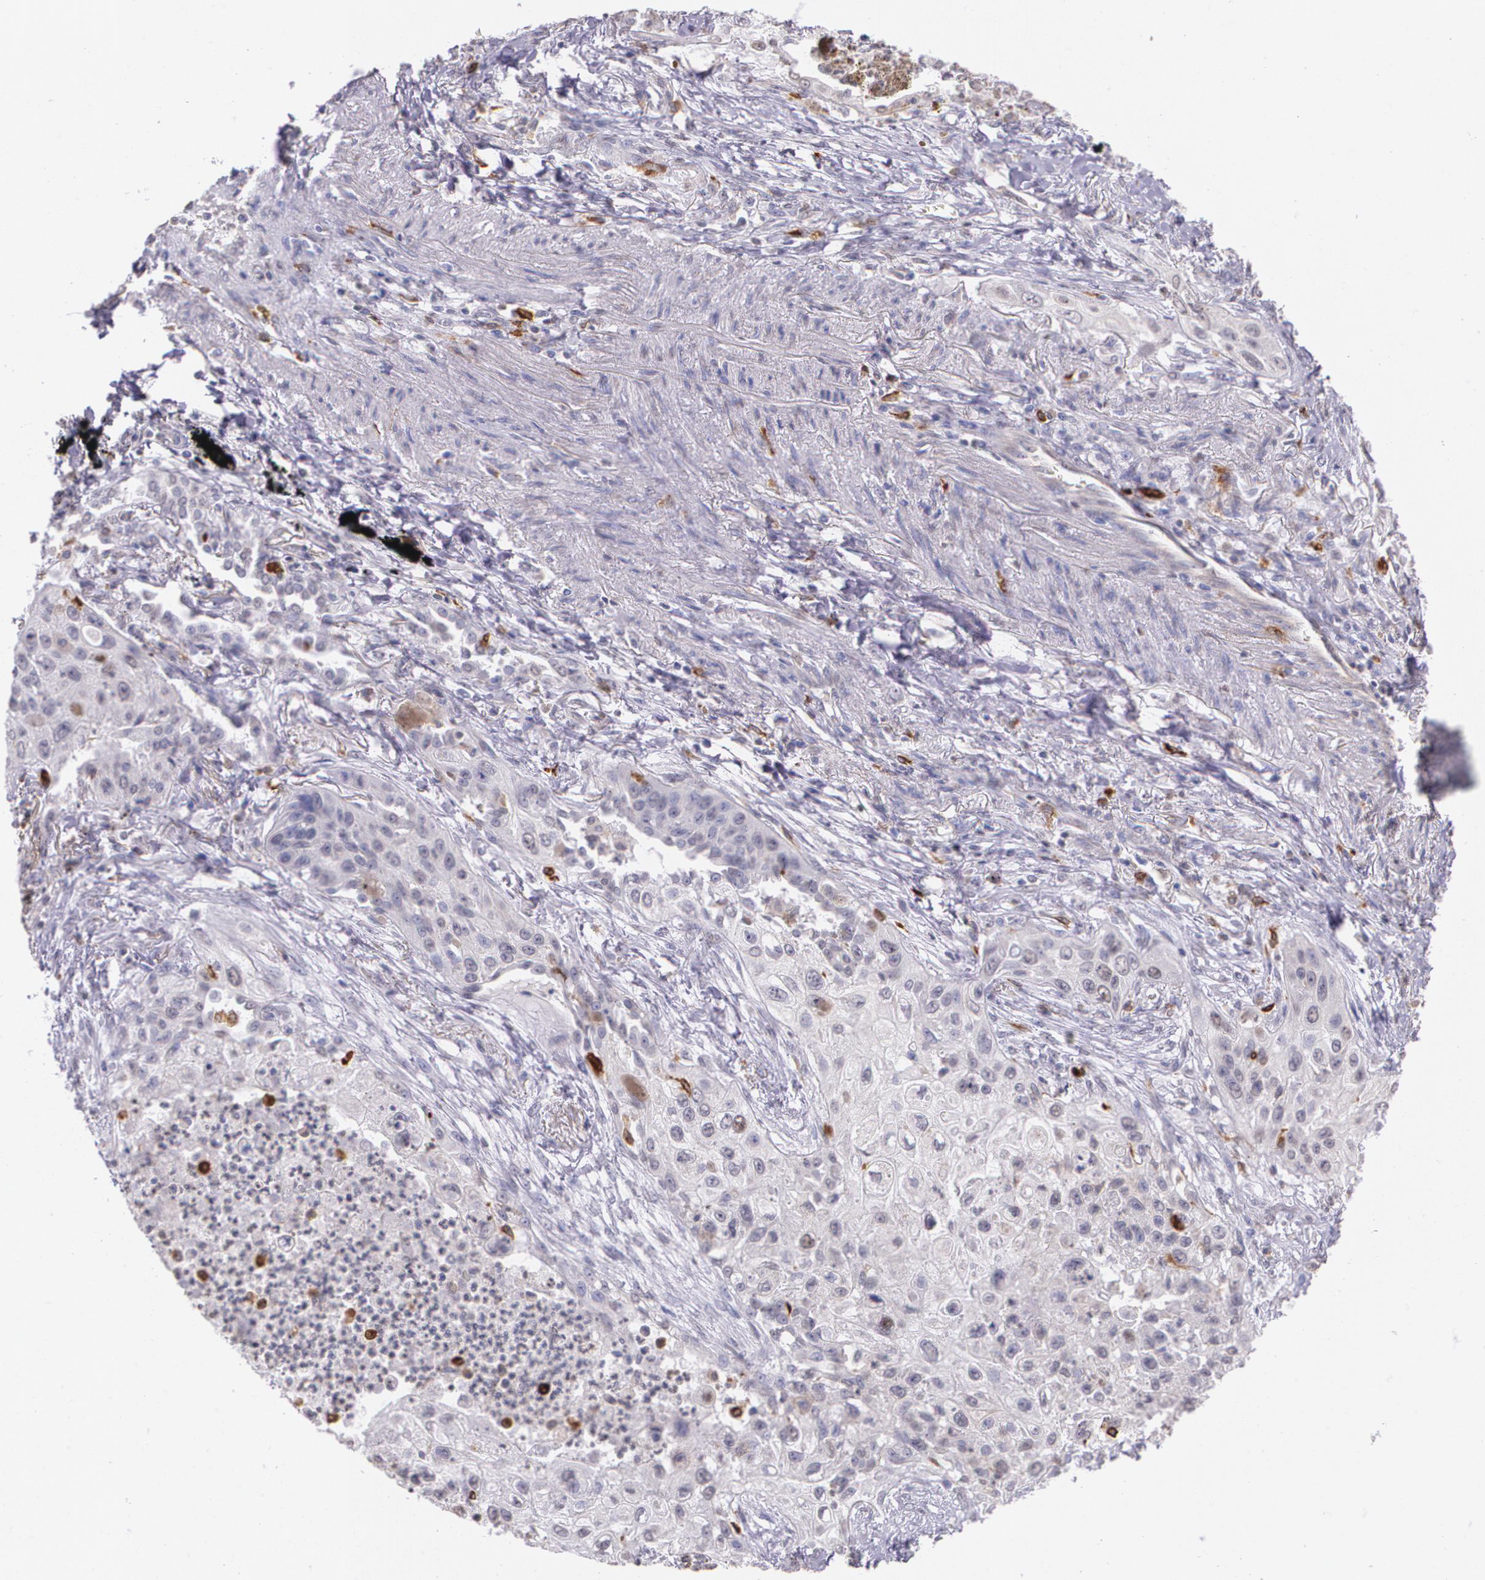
{"staining": {"intensity": "negative", "quantity": "none", "location": "none"}, "tissue": "lung cancer", "cell_type": "Tumor cells", "image_type": "cancer", "snomed": [{"axis": "morphology", "description": "Squamous cell carcinoma, NOS"}, {"axis": "topography", "description": "Lung"}], "caption": "Immunohistochemistry of human lung cancer (squamous cell carcinoma) reveals no positivity in tumor cells.", "gene": "RTN1", "patient": {"sex": "male", "age": 71}}